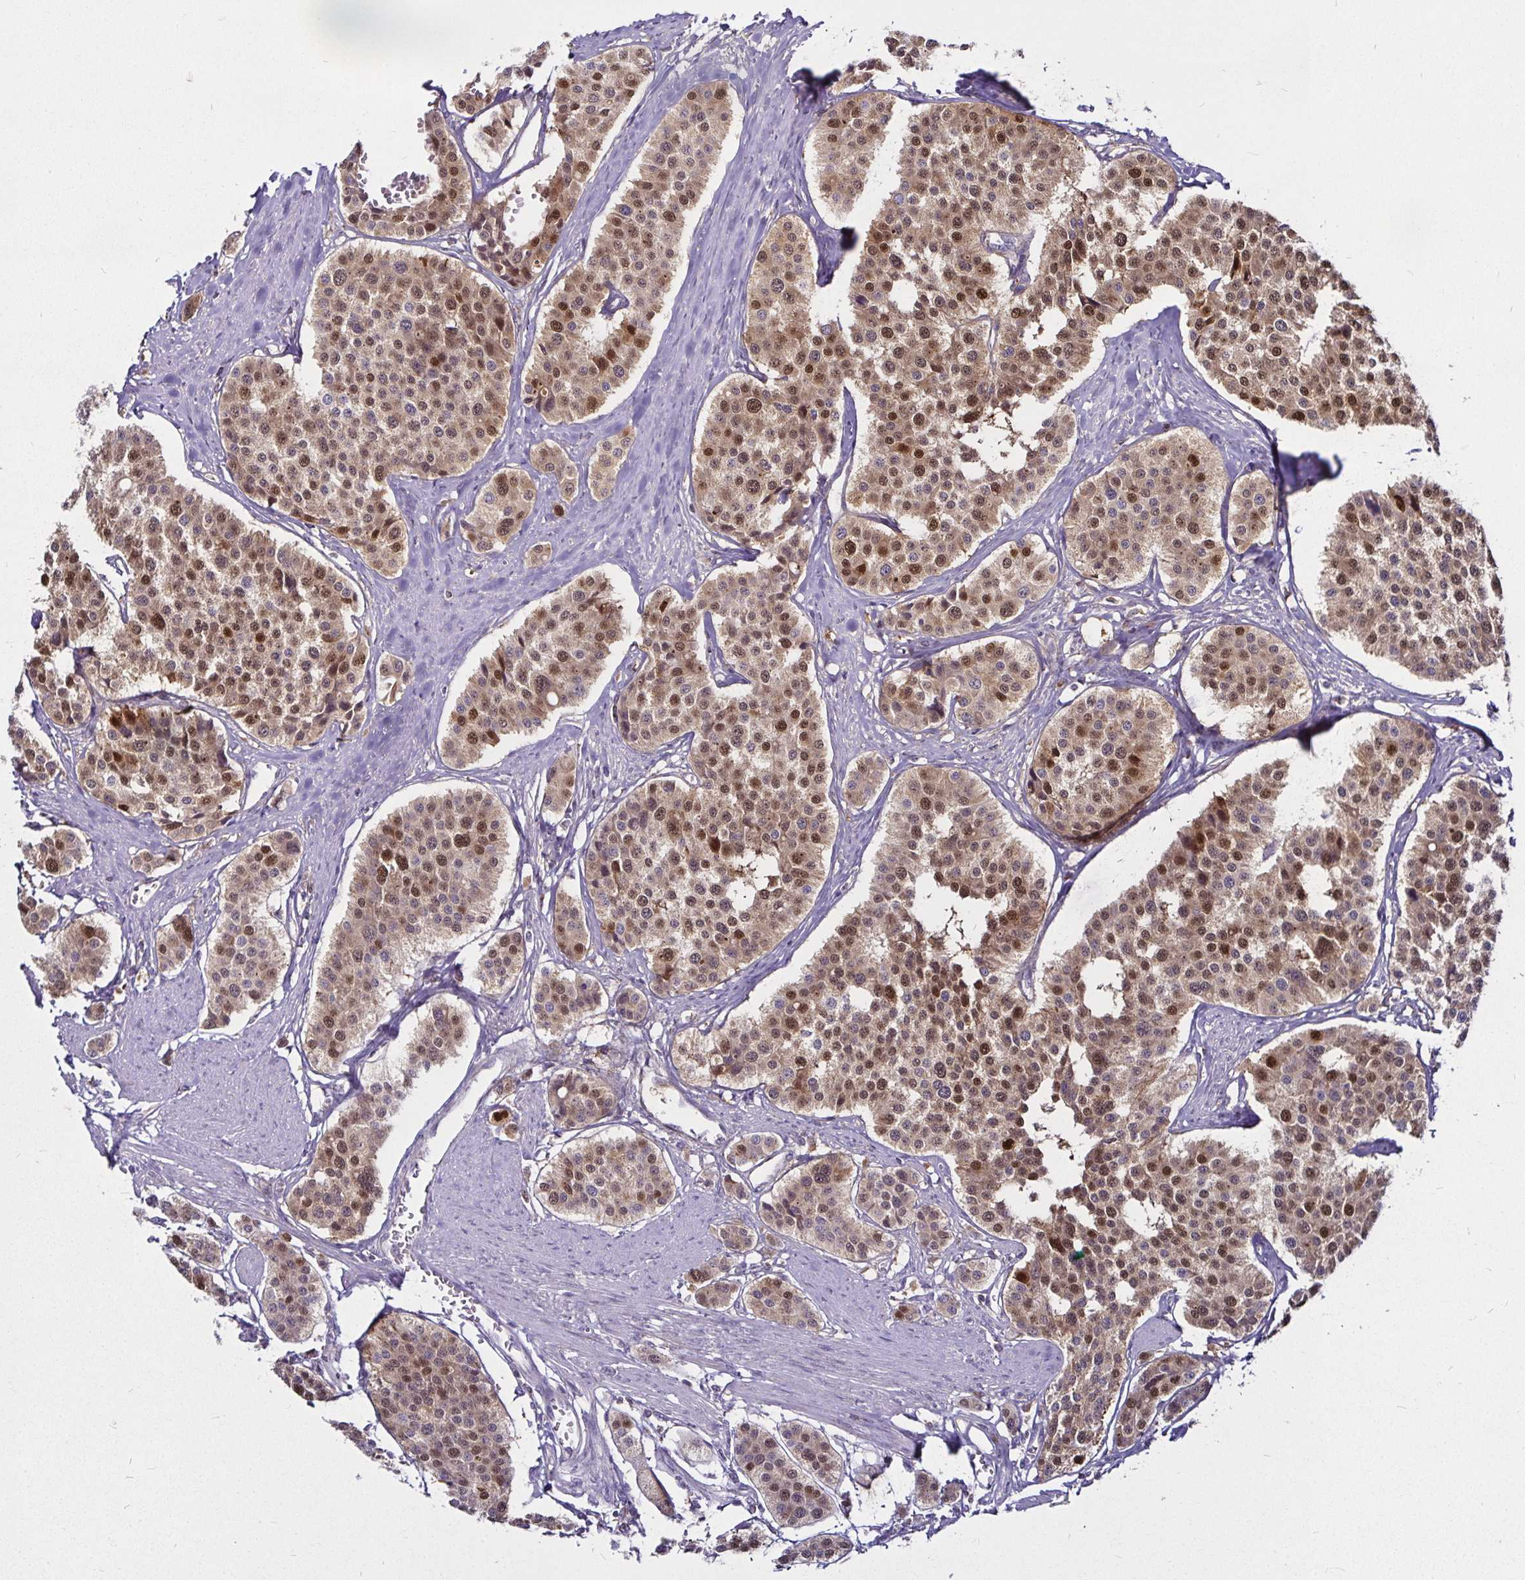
{"staining": {"intensity": "moderate", "quantity": ">75%", "location": "cytoplasmic/membranous,nuclear"}, "tissue": "carcinoid", "cell_type": "Tumor cells", "image_type": "cancer", "snomed": [{"axis": "morphology", "description": "Carcinoid, malignant, NOS"}, {"axis": "topography", "description": "Small intestine"}], "caption": "The micrograph shows staining of carcinoid (malignant), revealing moderate cytoplasmic/membranous and nuclear protein staining (brown color) within tumor cells.", "gene": "PGAM2", "patient": {"sex": "male", "age": 60}}